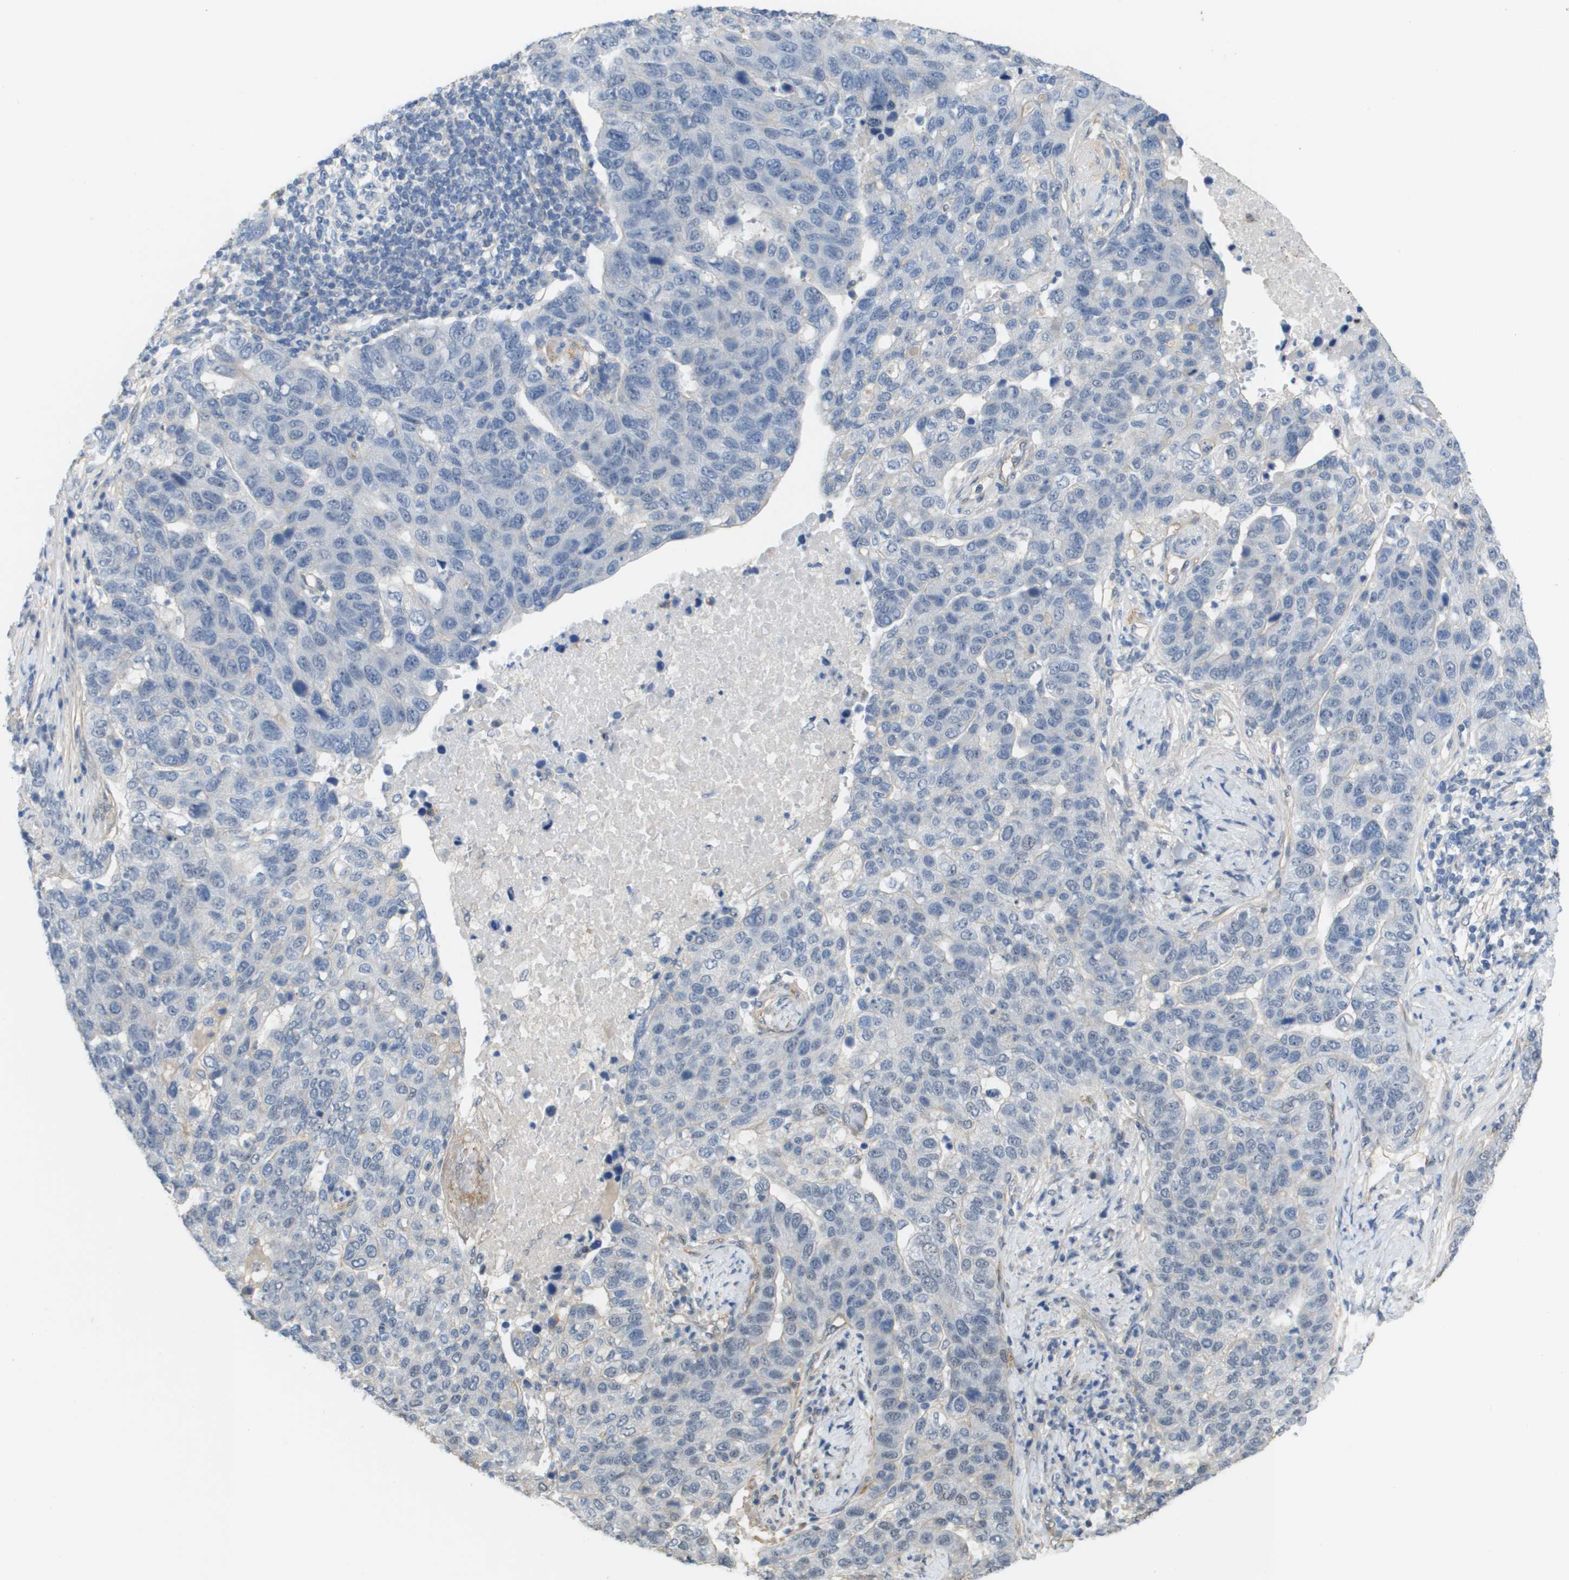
{"staining": {"intensity": "negative", "quantity": "none", "location": "none"}, "tissue": "pancreatic cancer", "cell_type": "Tumor cells", "image_type": "cancer", "snomed": [{"axis": "morphology", "description": "Adenocarcinoma, NOS"}, {"axis": "topography", "description": "Pancreas"}], "caption": "Immunohistochemistry (IHC) of human pancreatic cancer (adenocarcinoma) reveals no positivity in tumor cells.", "gene": "RNF112", "patient": {"sex": "female", "age": 61}}